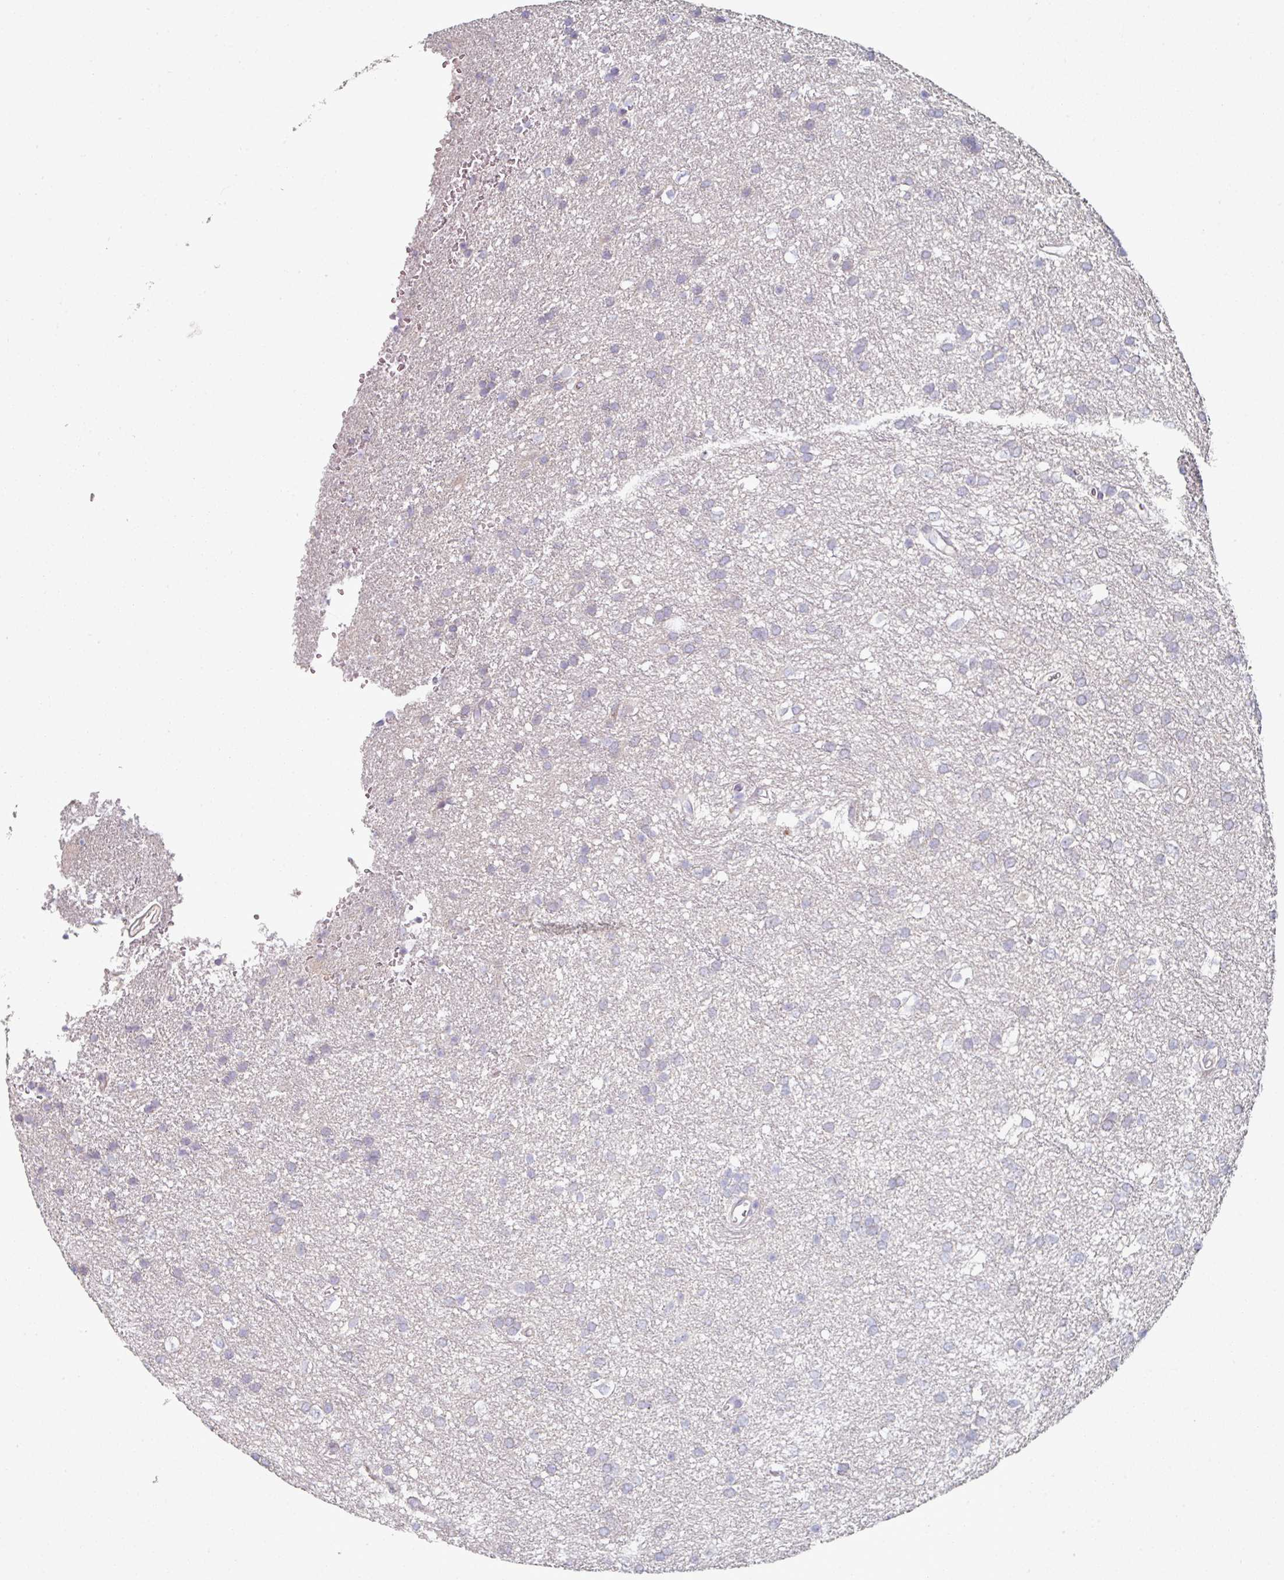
{"staining": {"intensity": "negative", "quantity": "none", "location": "none"}, "tissue": "glioma", "cell_type": "Tumor cells", "image_type": "cancer", "snomed": [{"axis": "morphology", "description": "Glioma, malignant, Low grade"}, {"axis": "topography", "description": "Brain"}], "caption": "This is an IHC image of glioma. There is no positivity in tumor cells.", "gene": "WSB2", "patient": {"sex": "female", "age": 33}}